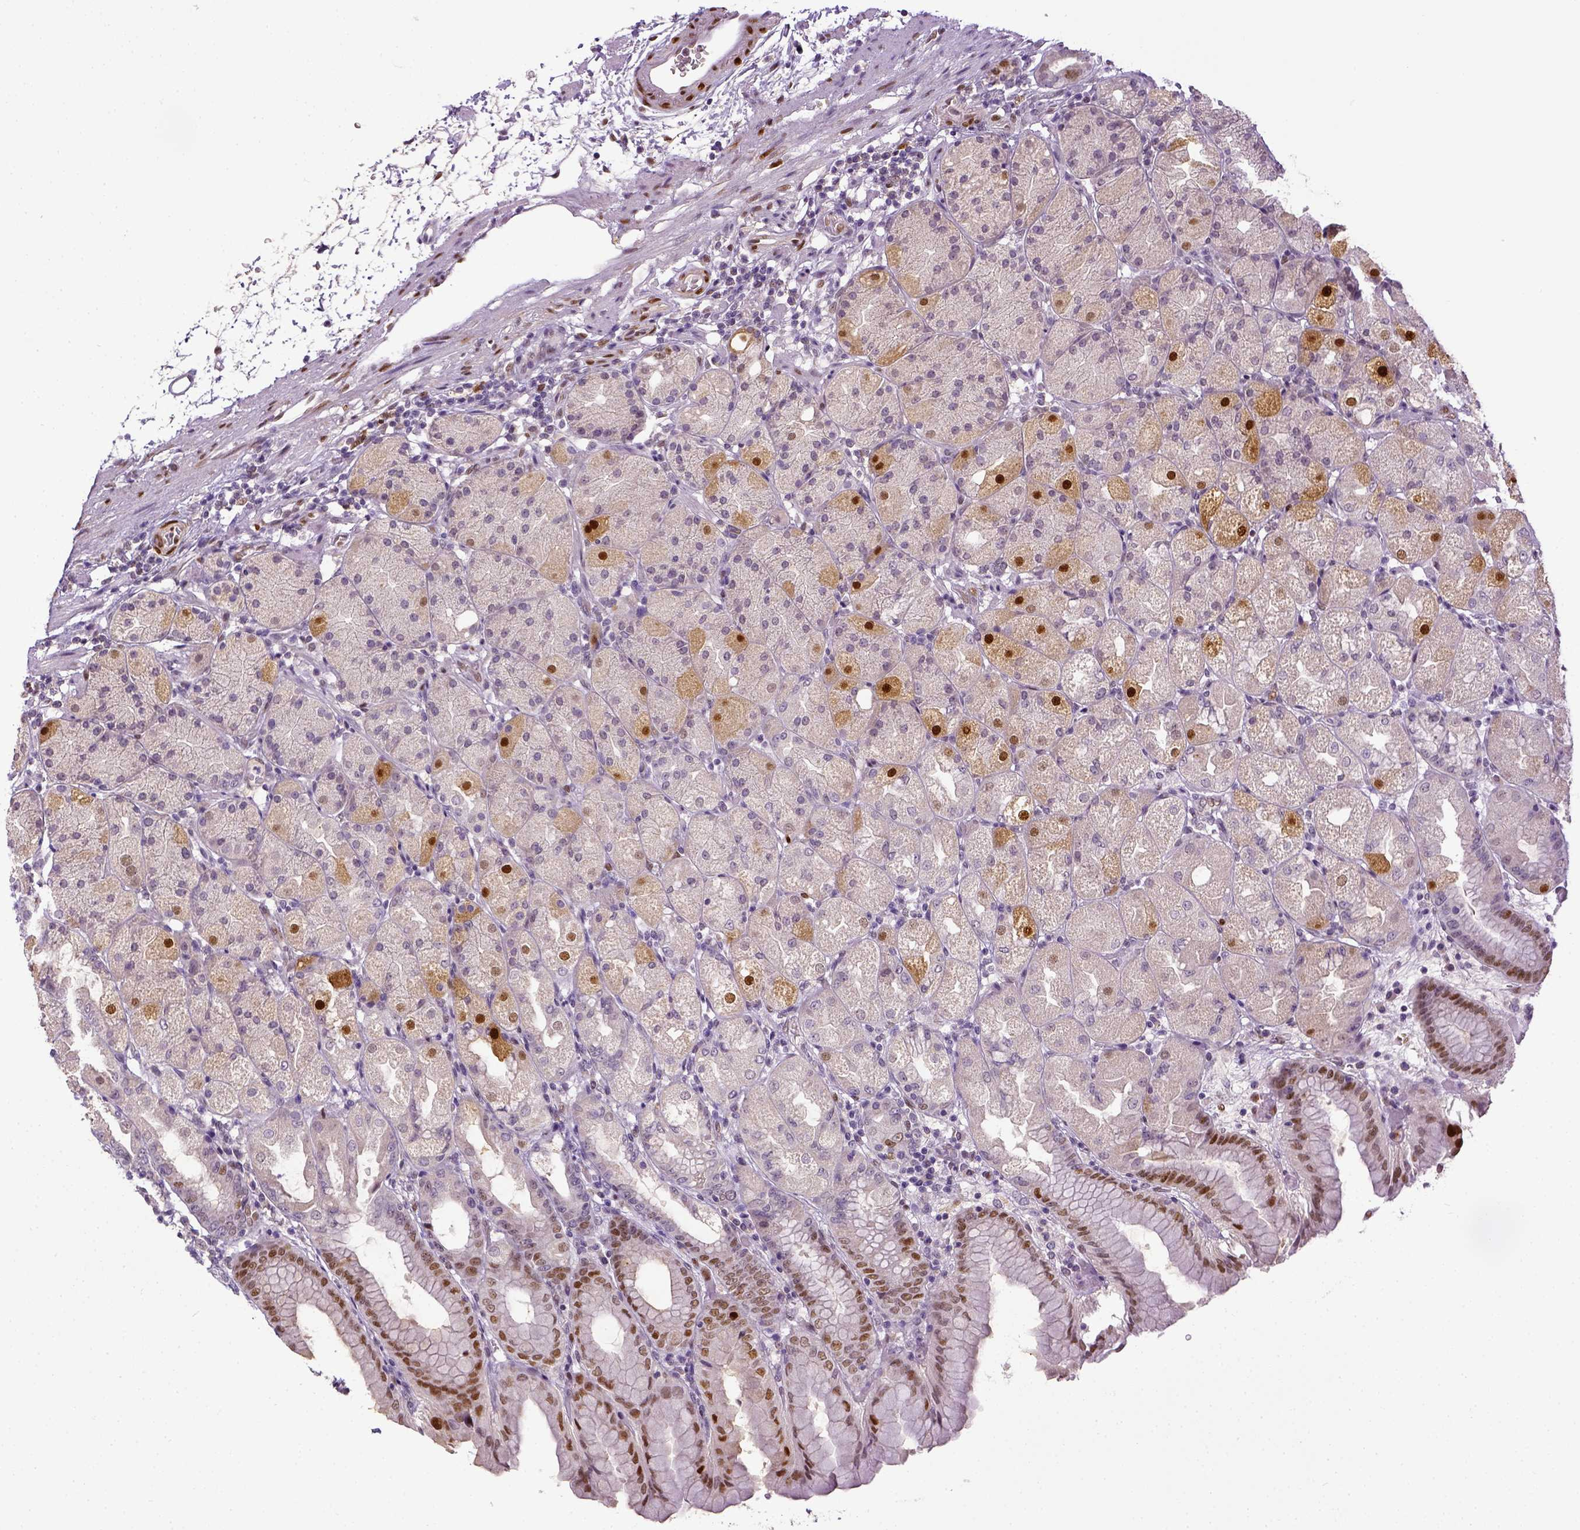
{"staining": {"intensity": "moderate", "quantity": "<25%", "location": "nuclear"}, "tissue": "stomach", "cell_type": "Glandular cells", "image_type": "normal", "snomed": [{"axis": "morphology", "description": "Normal tissue, NOS"}, {"axis": "topography", "description": "Stomach, upper"}, {"axis": "topography", "description": "Stomach"}, {"axis": "topography", "description": "Stomach, lower"}], "caption": "Immunohistochemistry (IHC) (DAB) staining of benign human stomach exhibits moderate nuclear protein positivity in about <25% of glandular cells.", "gene": "CDKN1A", "patient": {"sex": "male", "age": 62}}